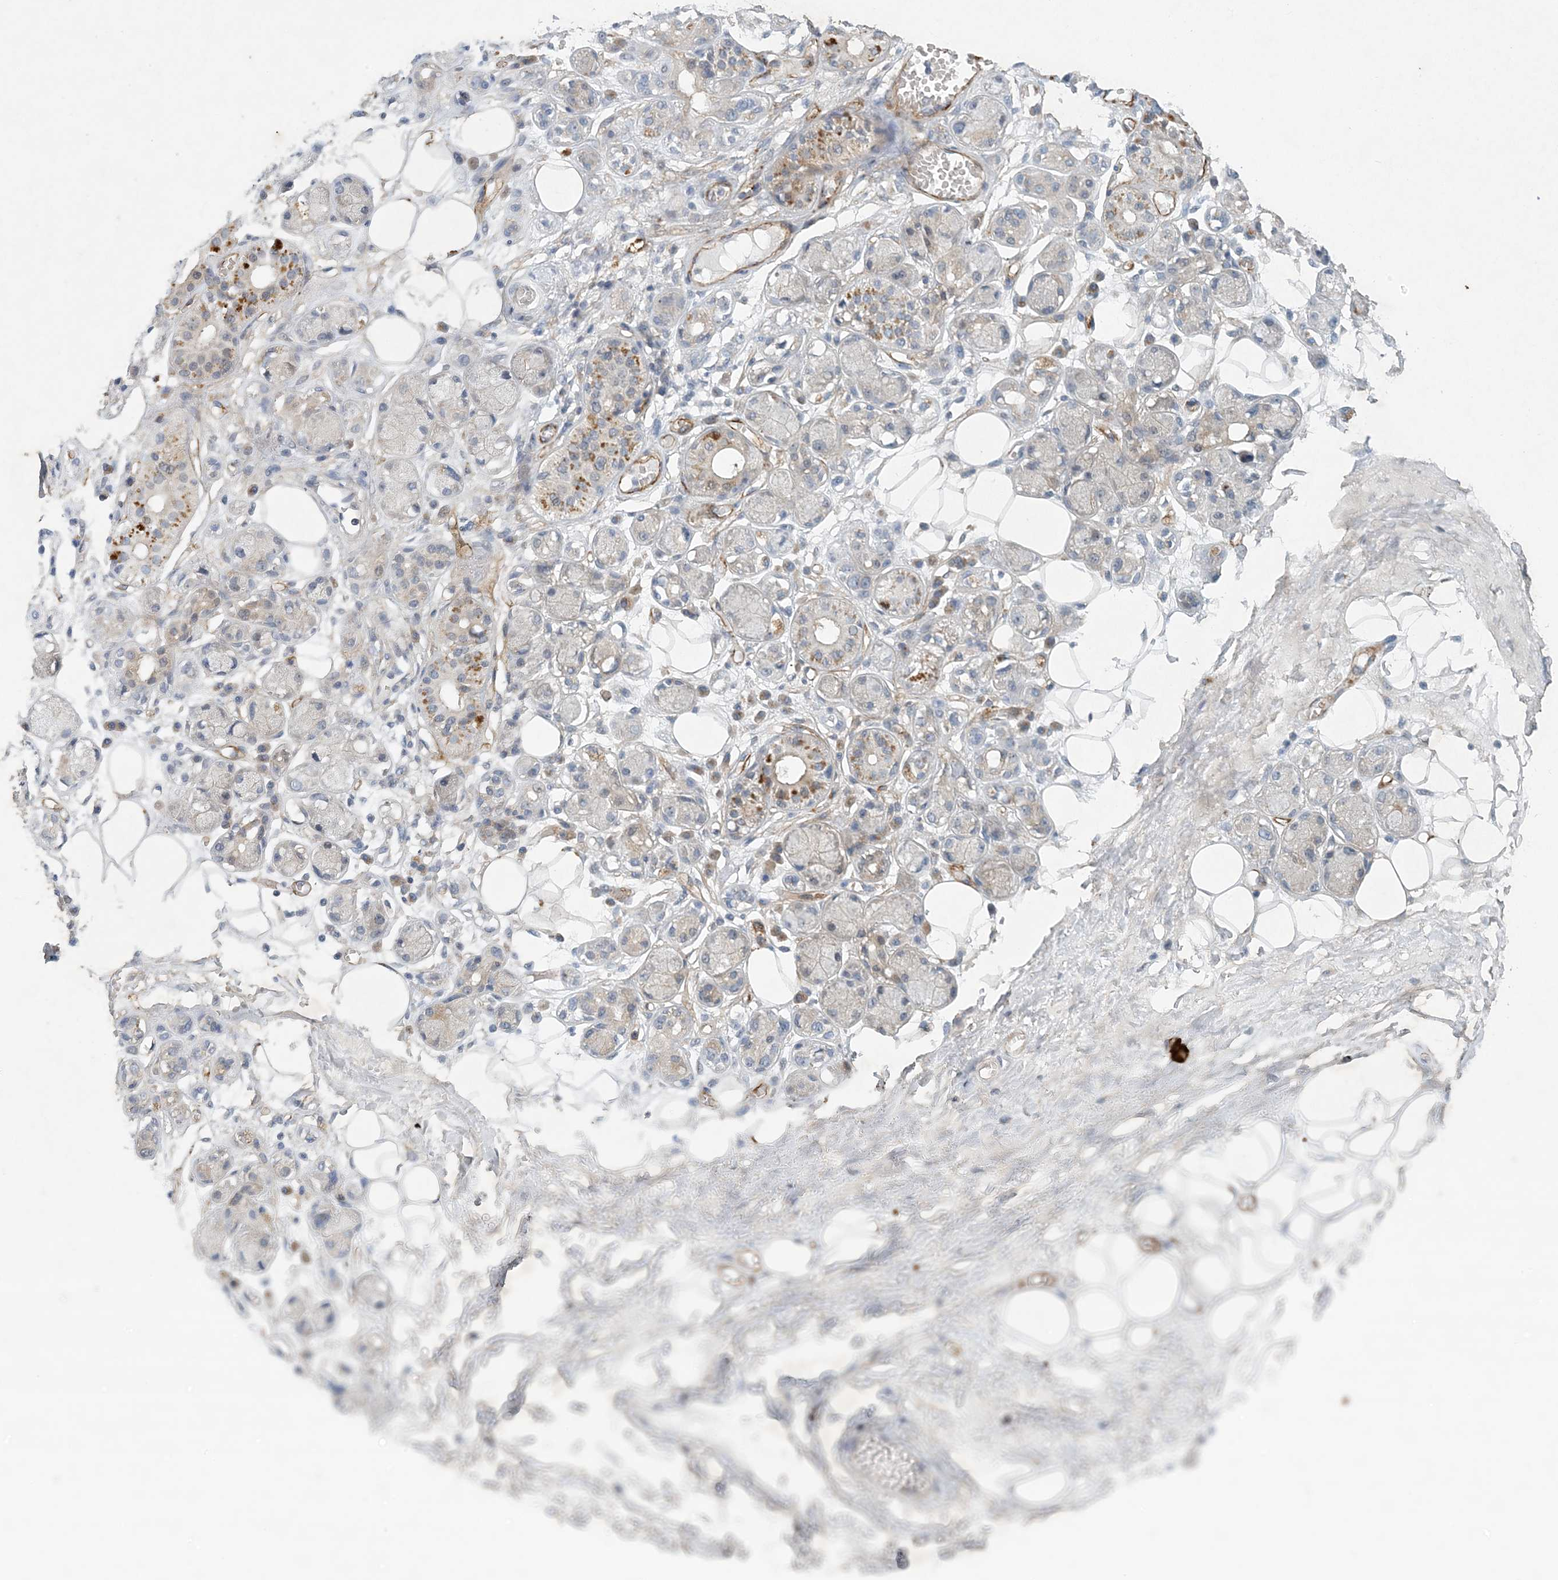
{"staining": {"intensity": "weak", "quantity": "<25%", "location": "cytoplasmic/membranous"}, "tissue": "adipose tissue", "cell_type": "Adipocytes", "image_type": "normal", "snomed": [{"axis": "morphology", "description": "Normal tissue, NOS"}, {"axis": "morphology", "description": "Inflammation, NOS"}, {"axis": "topography", "description": "Salivary gland"}, {"axis": "topography", "description": "Peripheral nerve tissue"}], "caption": "Micrograph shows no protein expression in adipocytes of normal adipose tissue. Brightfield microscopy of immunohistochemistry stained with DAB (3,3'-diaminobenzidine) (brown) and hematoxylin (blue), captured at high magnification.", "gene": "HIKESHI", "patient": {"sex": "female", "age": 75}}